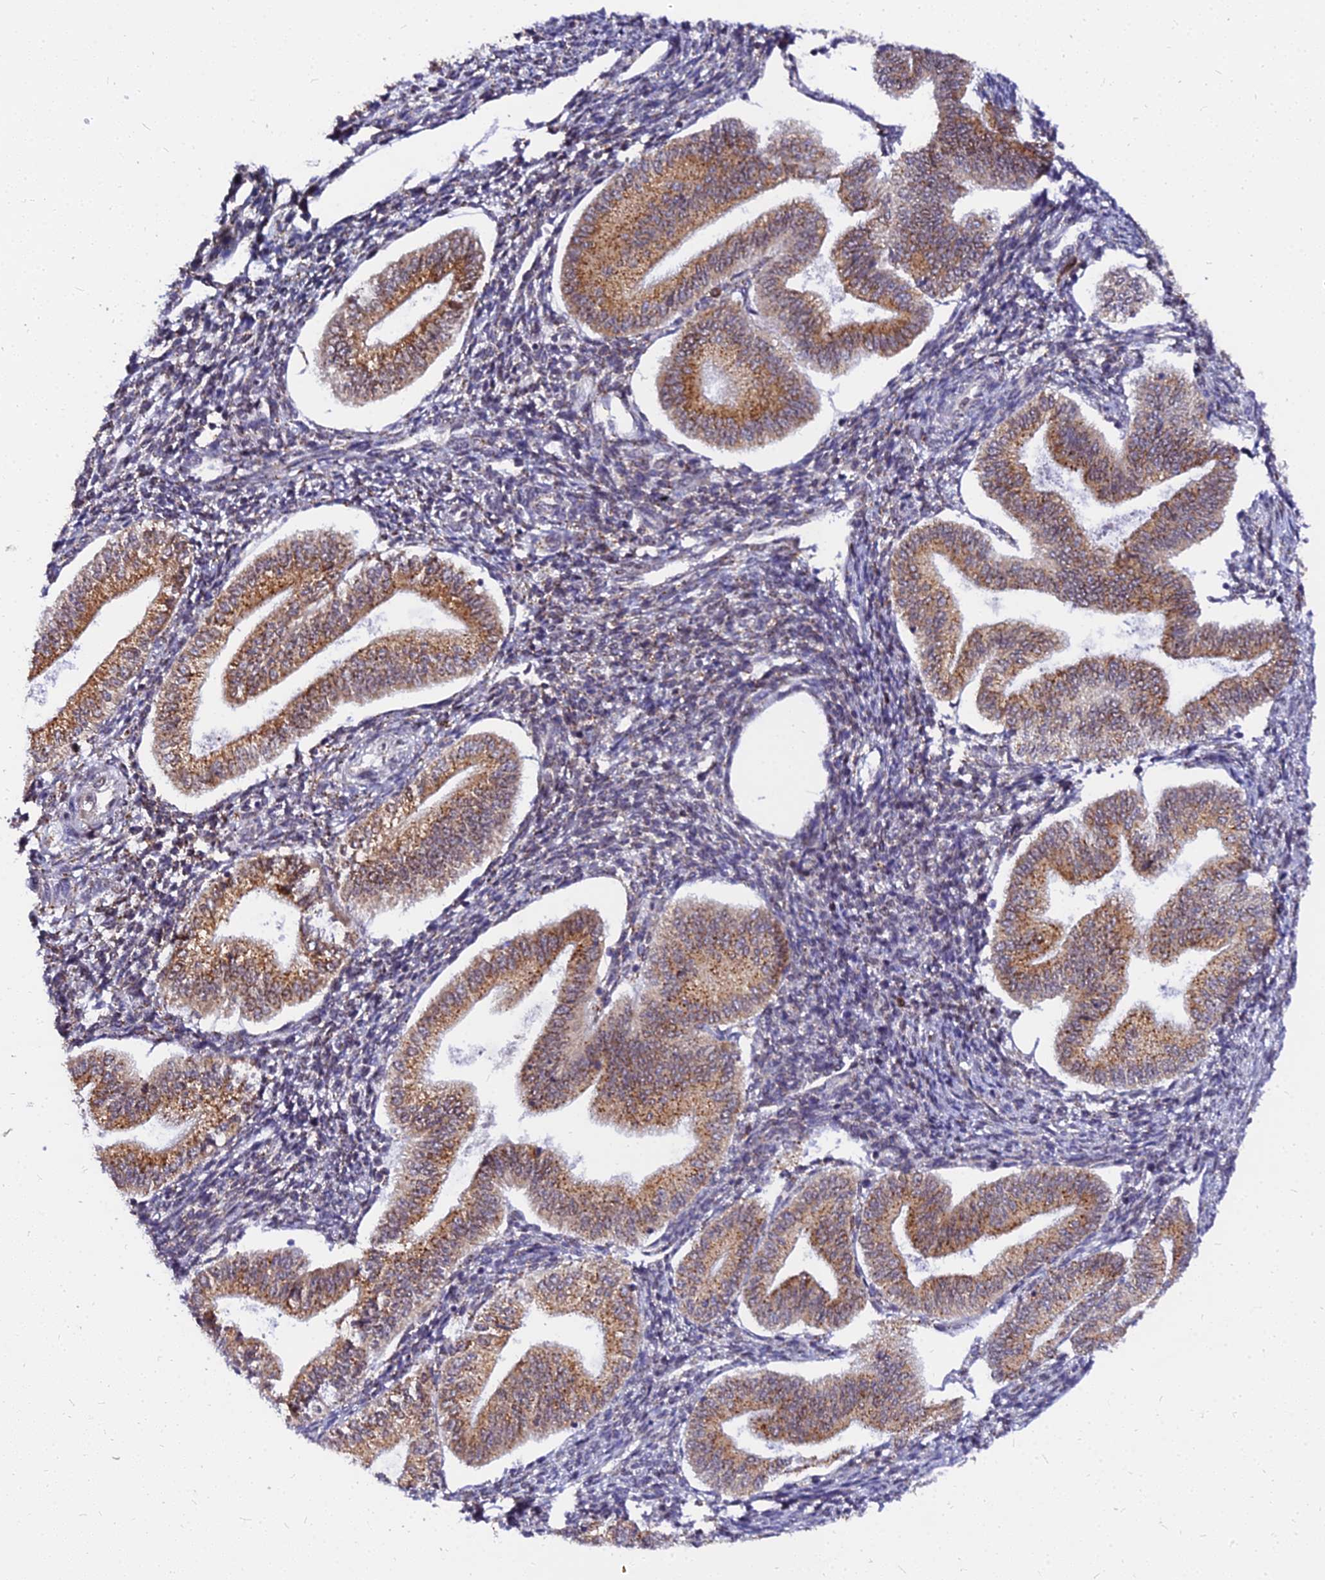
{"staining": {"intensity": "moderate", "quantity": "25%-75%", "location": "cytoplasmic/membranous,nuclear"}, "tissue": "endometrium", "cell_type": "Cells in endometrial stroma", "image_type": "normal", "snomed": [{"axis": "morphology", "description": "Normal tissue, NOS"}, {"axis": "topography", "description": "Endometrium"}], "caption": "Immunohistochemistry (IHC) of benign human endometrium shows medium levels of moderate cytoplasmic/membranous,nuclear expression in about 25%-75% of cells in endometrial stroma. (Stains: DAB (3,3'-diaminobenzidine) in brown, nuclei in blue, Microscopy: brightfield microscopy at high magnification).", "gene": "RNF121", "patient": {"sex": "female", "age": 34}}